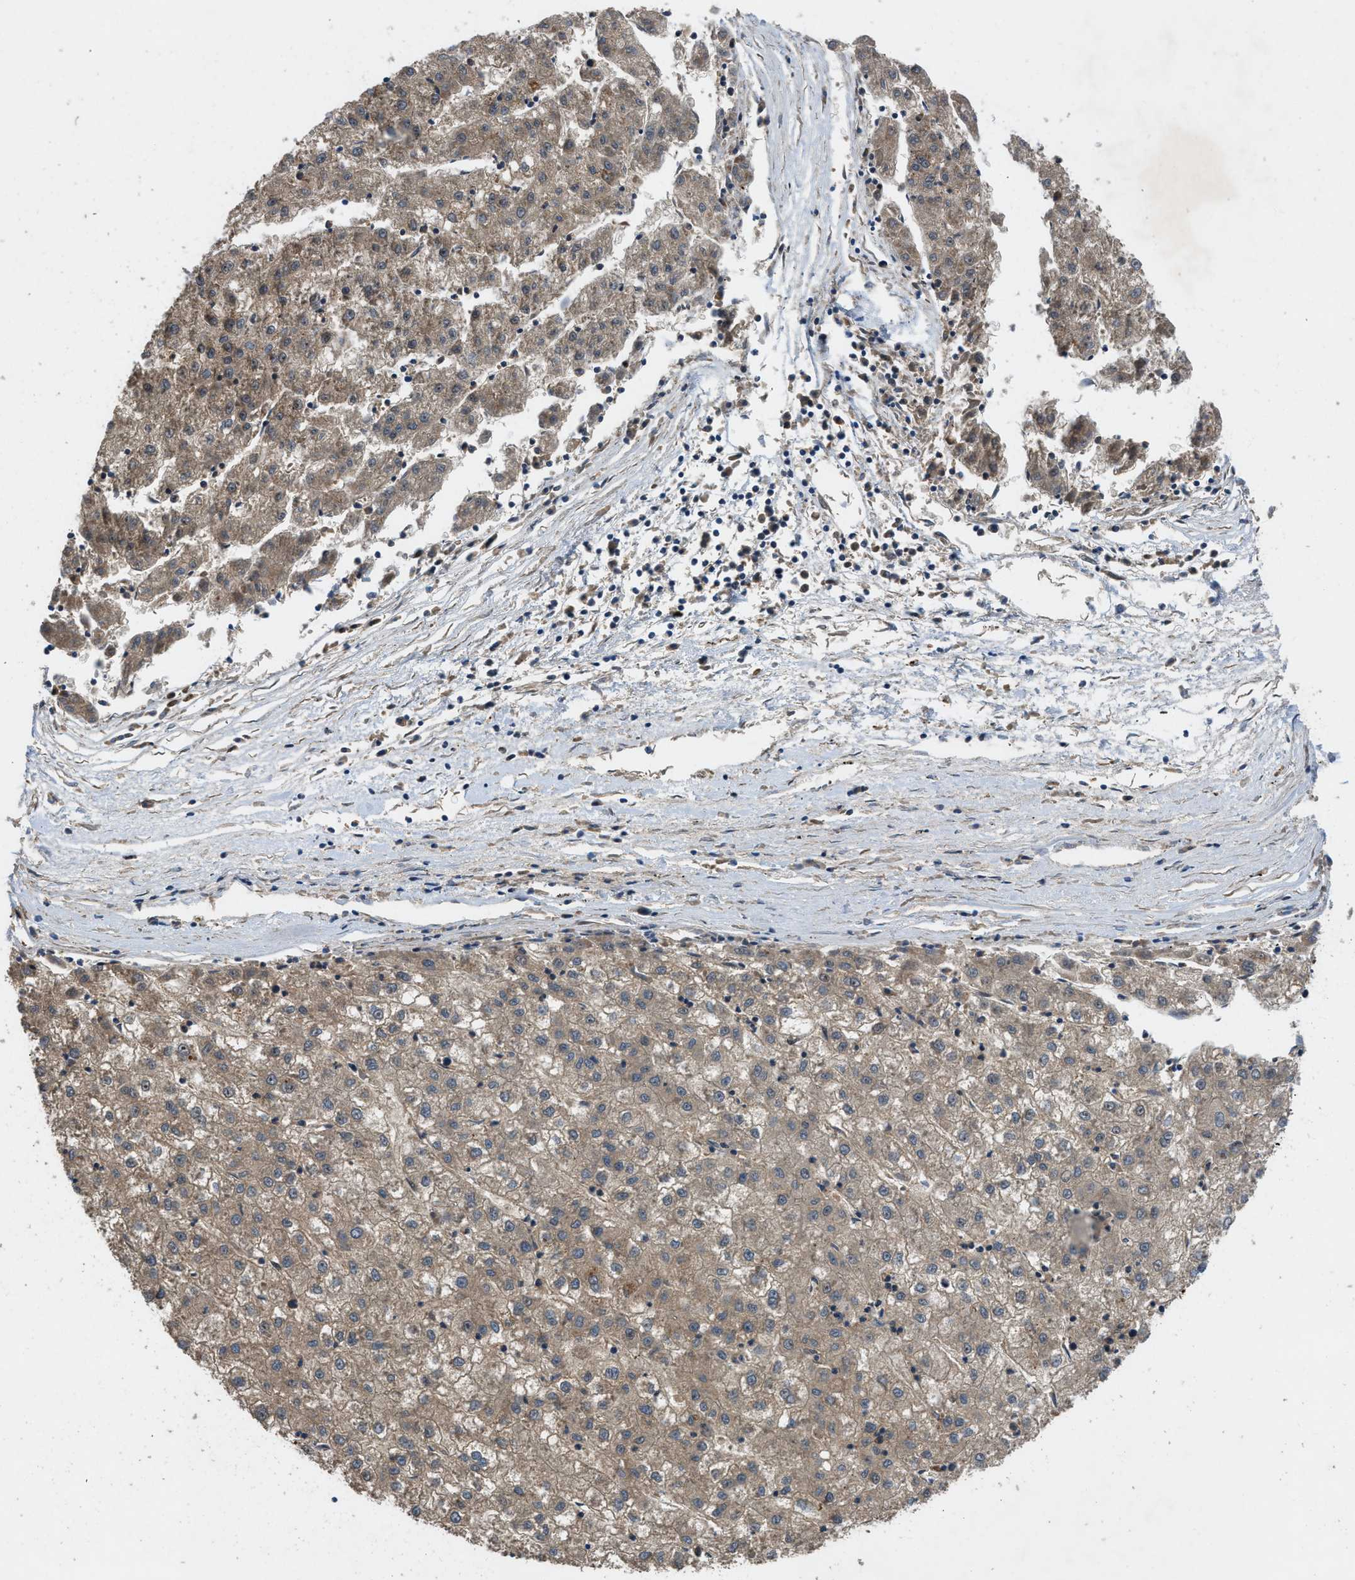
{"staining": {"intensity": "weak", "quantity": ">75%", "location": "cytoplasmic/membranous"}, "tissue": "liver cancer", "cell_type": "Tumor cells", "image_type": "cancer", "snomed": [{"axis": "morphology", "description": "Carcinoma, Hepatocellular, NOS"}, {"axis": "topography", "description": "Liver"}], "caption": "Liver hepatocellular carcinoma stained with a brown dye exhibits weak cytoplasmic/membranous positive expression in about >75% of tumor cells.", "gene": "CNNM3", "patient": {"sex": "male", "age": 72}}